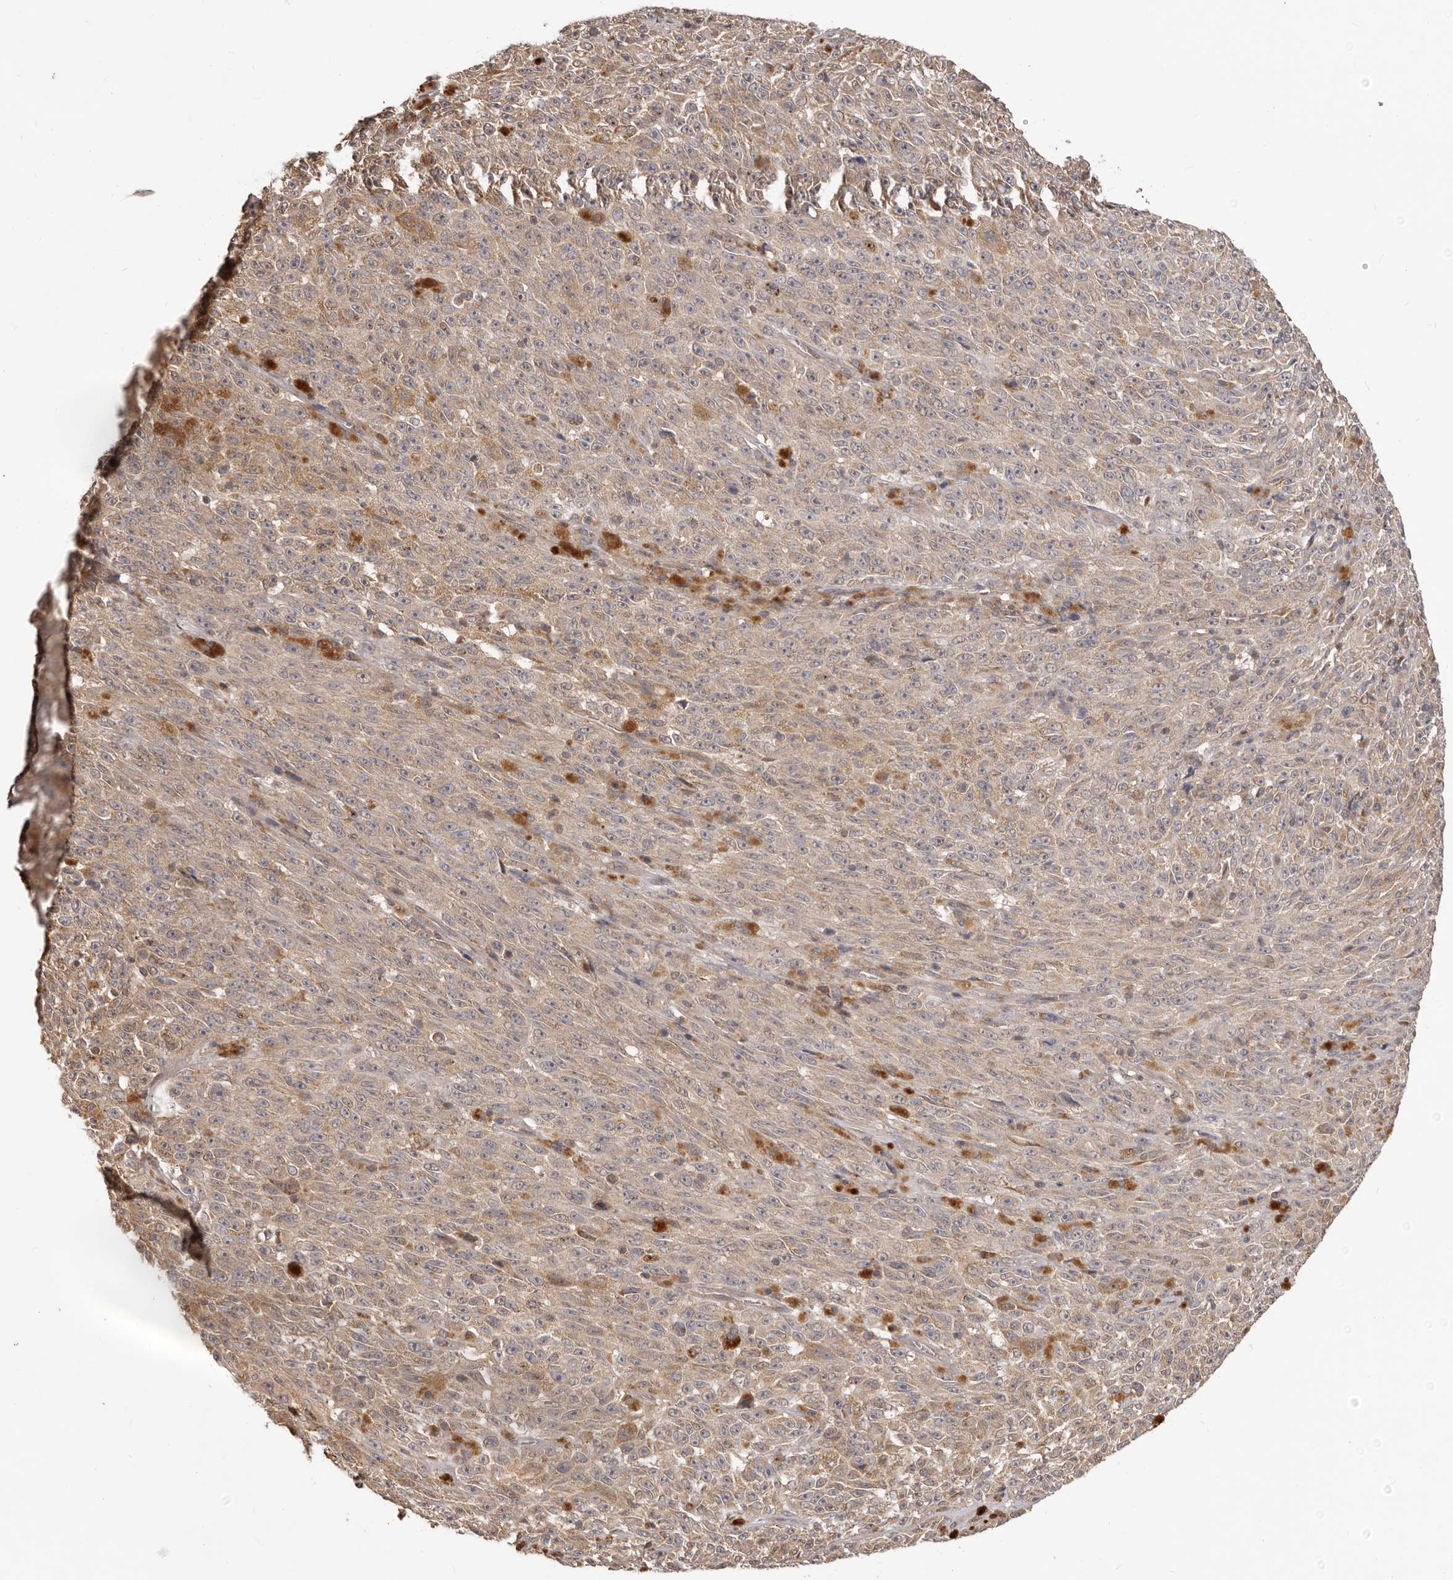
{"staining": {"intensity": "weak", "quantity": ">75%", "location": "cytoplasmic/membranous"}, "tissue": "melanoma", "cell_type": "Tumor cells", "image_type": "cancer", "snomed": [{"axis": "morphology", "description": "Malignant melanoma, NOS"}, {"axis": "topography", "description": "Skin"}], "caption": "A low amount of weak cytoplasmic/membranous positivity is seen in approximately >75% of tumor cells in melanoma tissue.", "gene": "MTO1", "patient": {"sex": "female", "age": 82}}